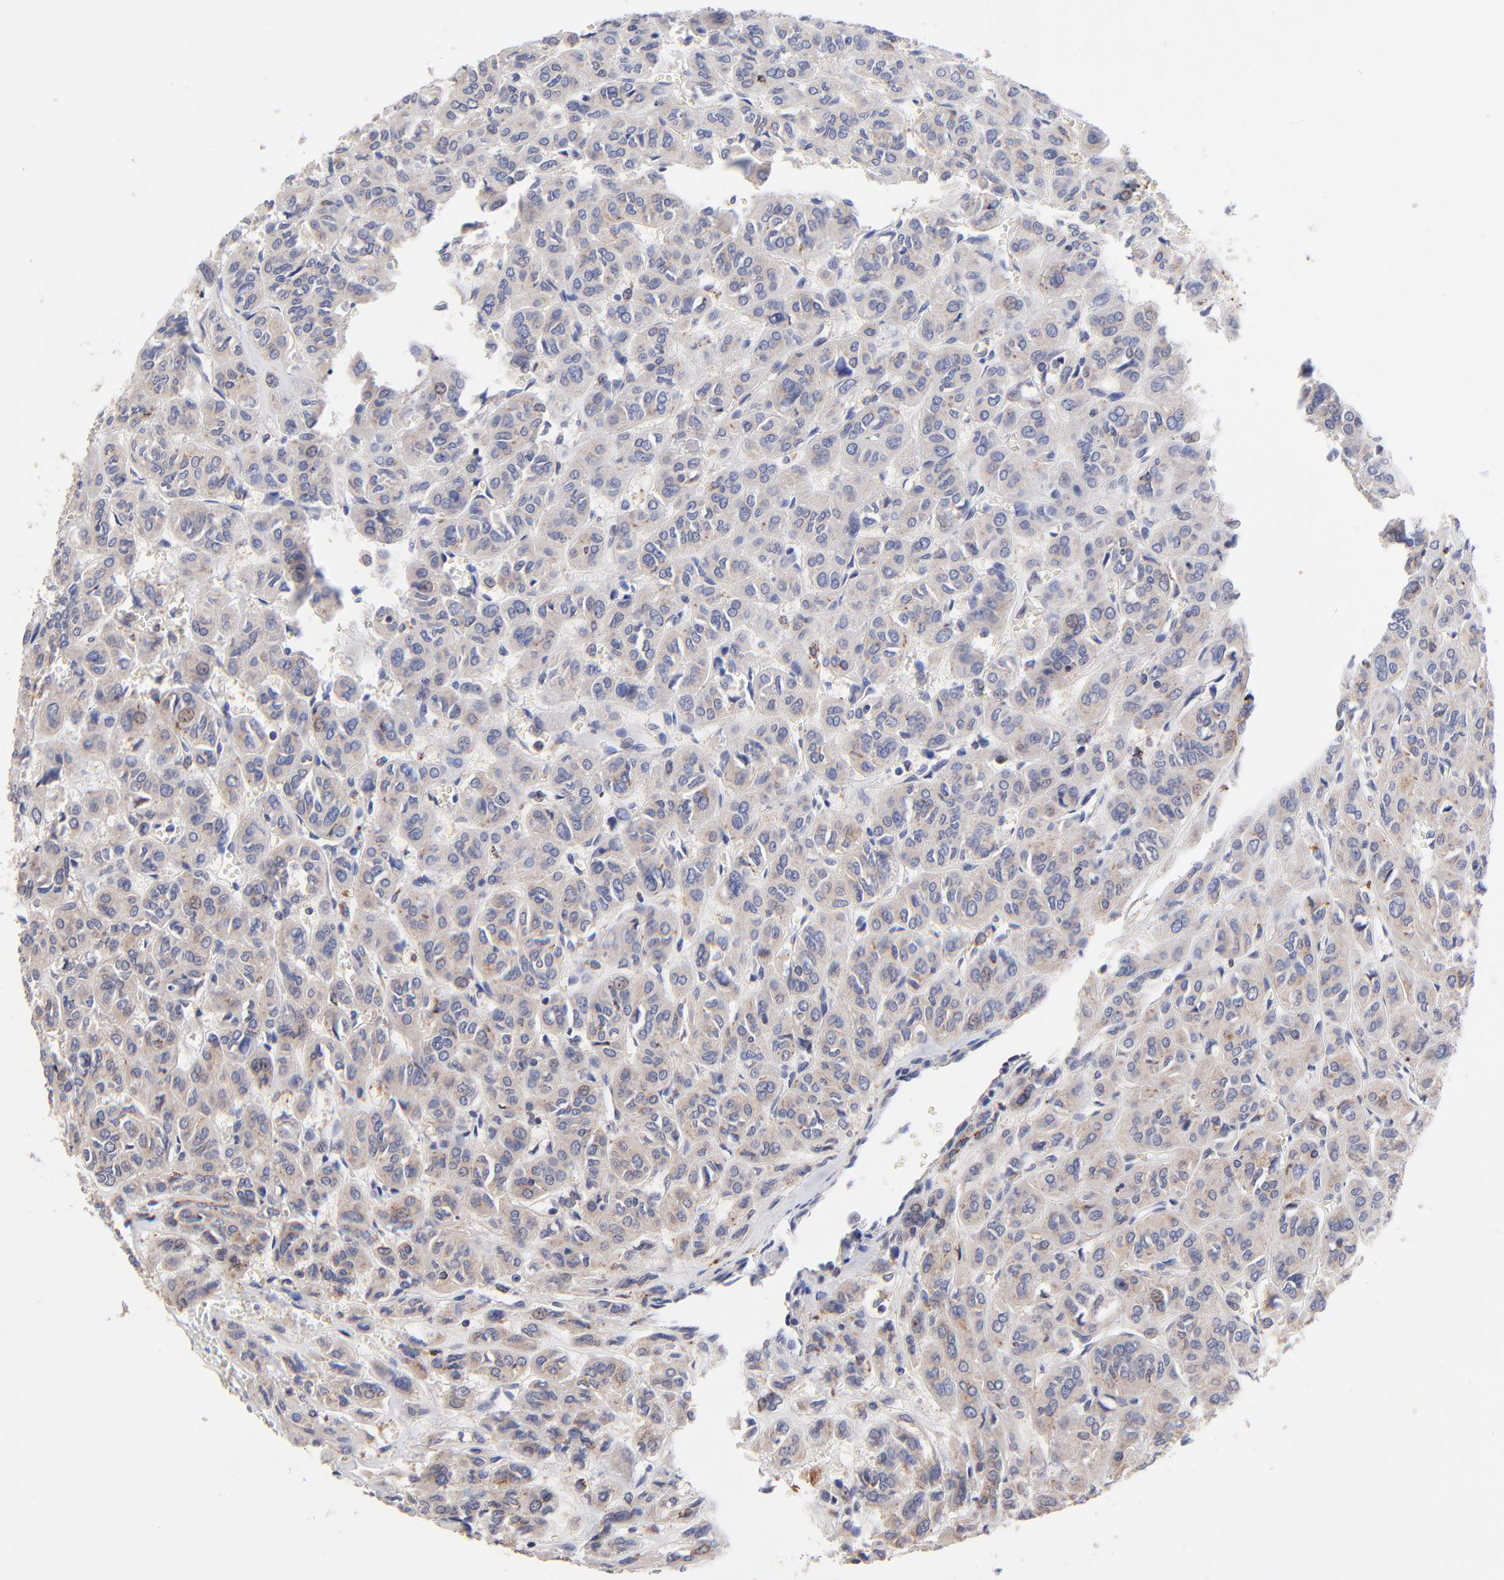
{"staining": {"intensity": "weak", "quantity": "<25%", "location": "cytoplasmic/membranous"}, "tissue": "thyroid cancer", "cell_type": "Tumor cells", "image_type": "cancer", "snomed": [{"axis": "morphology", "description": "Follicular adenoma carcinoma, NOS"}, {"axis": "topography", "description": "Thyroid gland"}], "caption": "Tumor cells are negative for protein expression in human thyroid follicular adenoma carcinoma.", "gene": "PDE4B", "patient": {"sex": "female", "age": 71}}